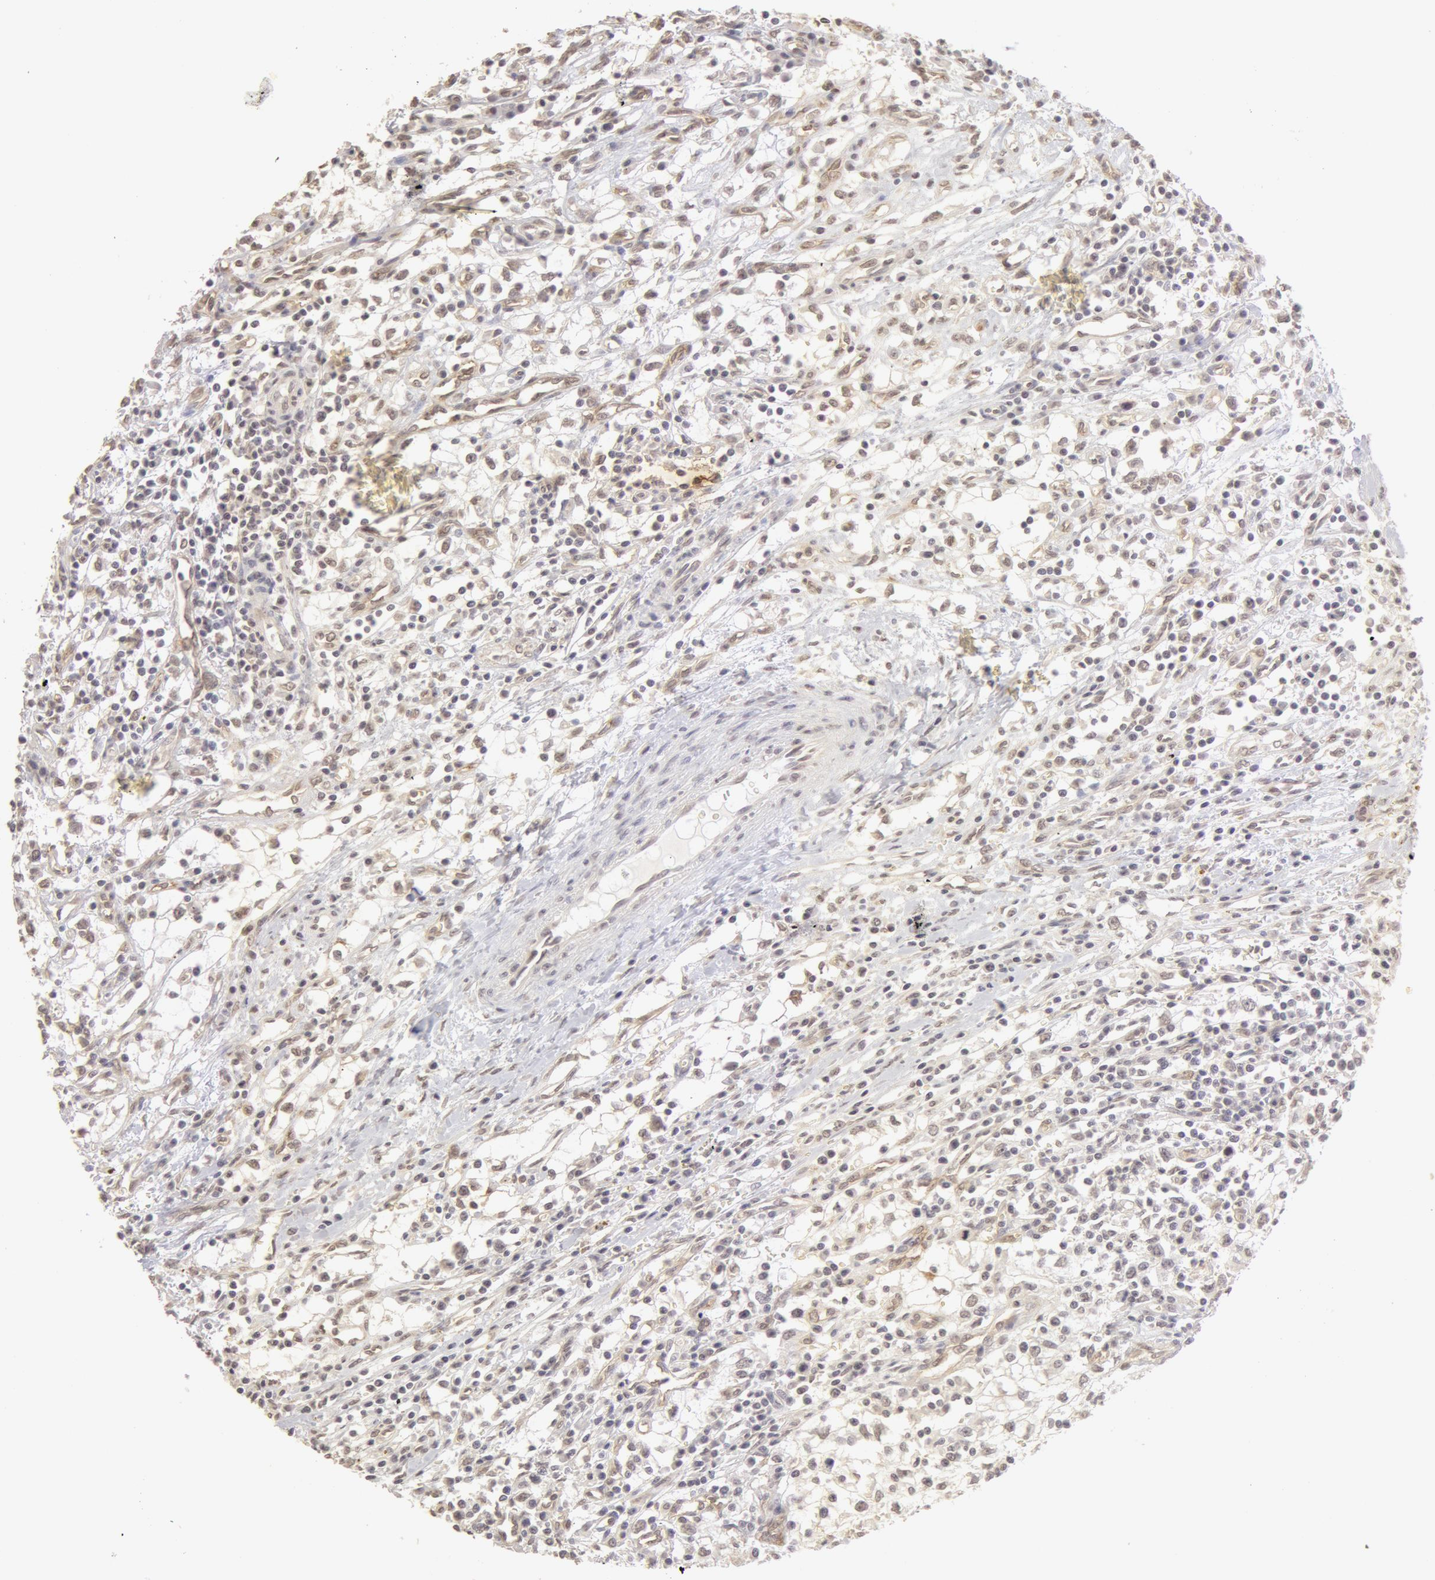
{"staining": {"intensity": "weak", "quantity": ">75%", "location": "nuclear"}, "tissue": "renal cancer", "cell_type": "Tumor cells", "image_type": "cancer", "snomed": [{"axis": "morphology", "description": "Adenocarcinoma, NOS"}, {"axis": "topography", "description": "Kidney"}], "caption": "Immunohistochemical staining of renal adenocarcinoma reveals weak nuclear protein positivity in about >75% of tumor cells.", "gene": "ADAM10", "patient": {"sex": "male", "age": 82}}